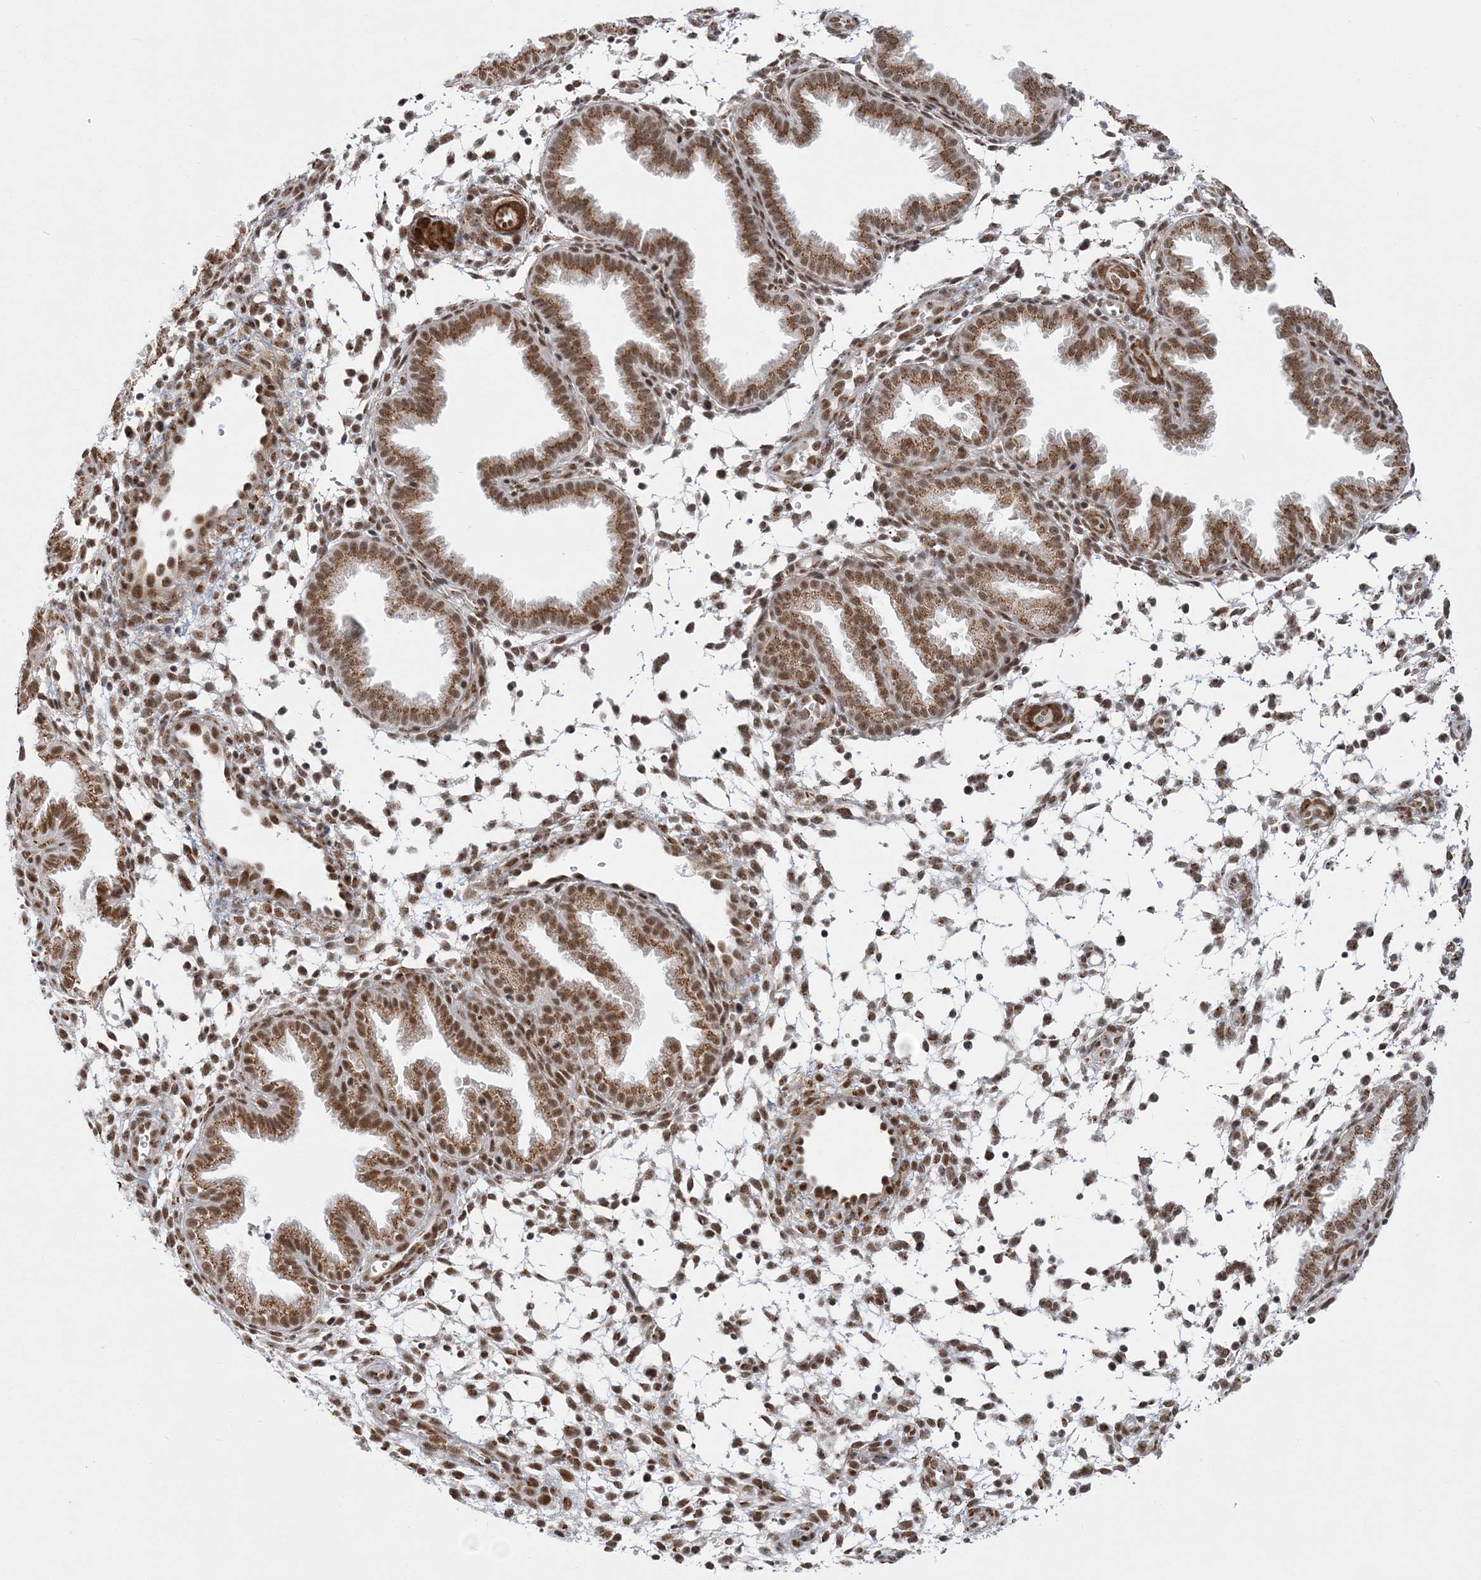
{"staining": {"intensity": "moderate", "quantity": "<25%", "location": "nuclear"}, "tissue": "endometrium", "cell_type": "Cells in endometrial stroma", "image_type": "normal", "snomed": [{"axis": "morphology", "description": "Normal tissue, NOS"}, {"axis": "topography", "description": "Endometrium"}], "caption": "This is an image of immunohistochemistry (IHC) staining of benign endometrium, which shows moderate positivity in the nuclear of cells in endometrial stroma.", "gene": "PLRG1", "patient": {"sex": "female", "age": 33}}